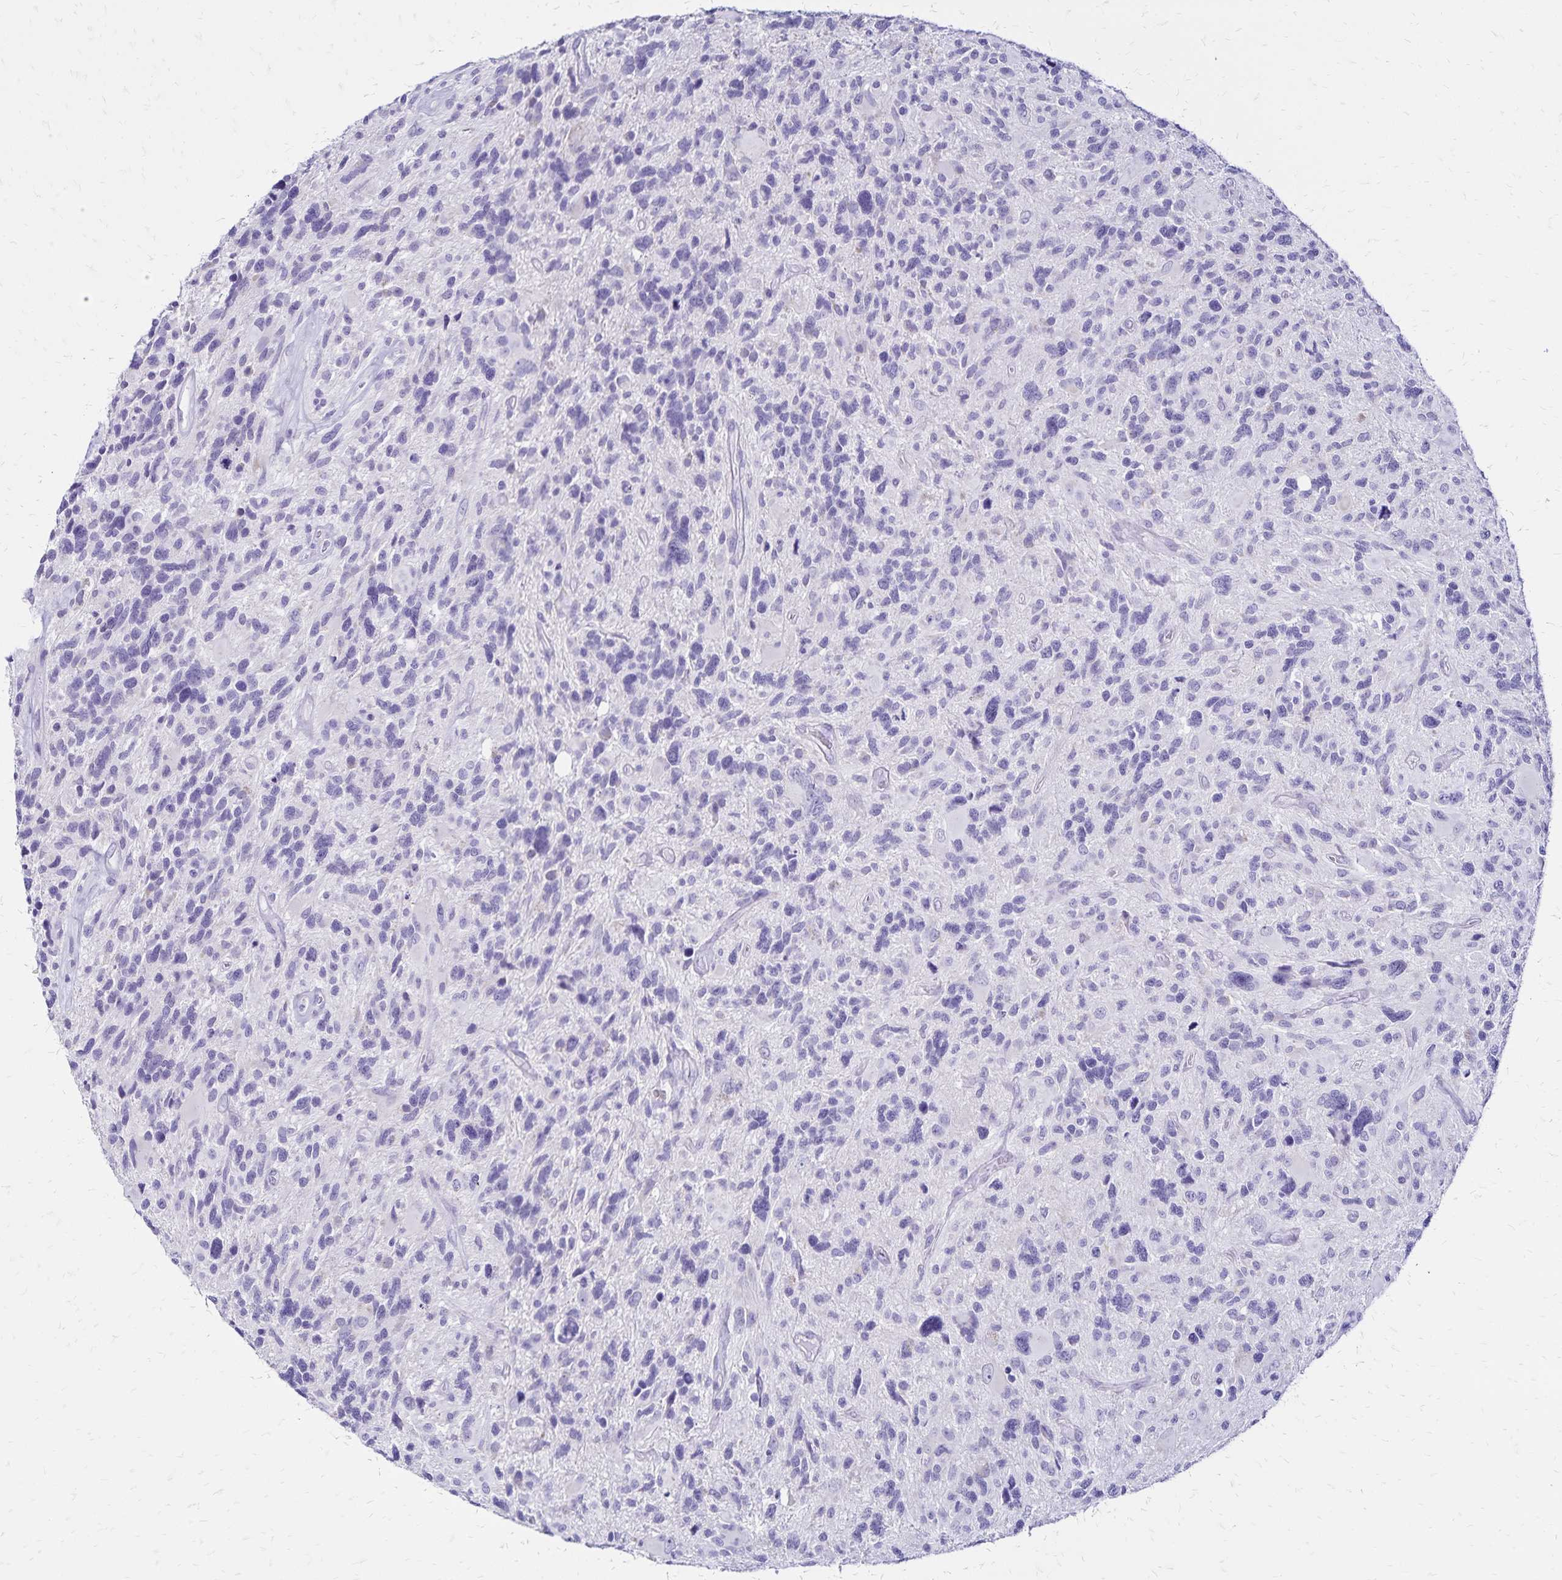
{"staining": {"intensity": "negative", "quantity": "none", "location": "none"}, "tissue": "glioma", "cell_type": "Tumor cells", "image_type": "cancer", "snomed": [{"axis": "morphology", "description": "Glioma, malignant, High grade"}, {"axis": "topography", "description": "Brain"}], "caption": "Tumor cells show no significant protein positivity in malignant high-grade glioma.", "gene": "LIN28B", "patient": {"sex": "male", "age": 49}}